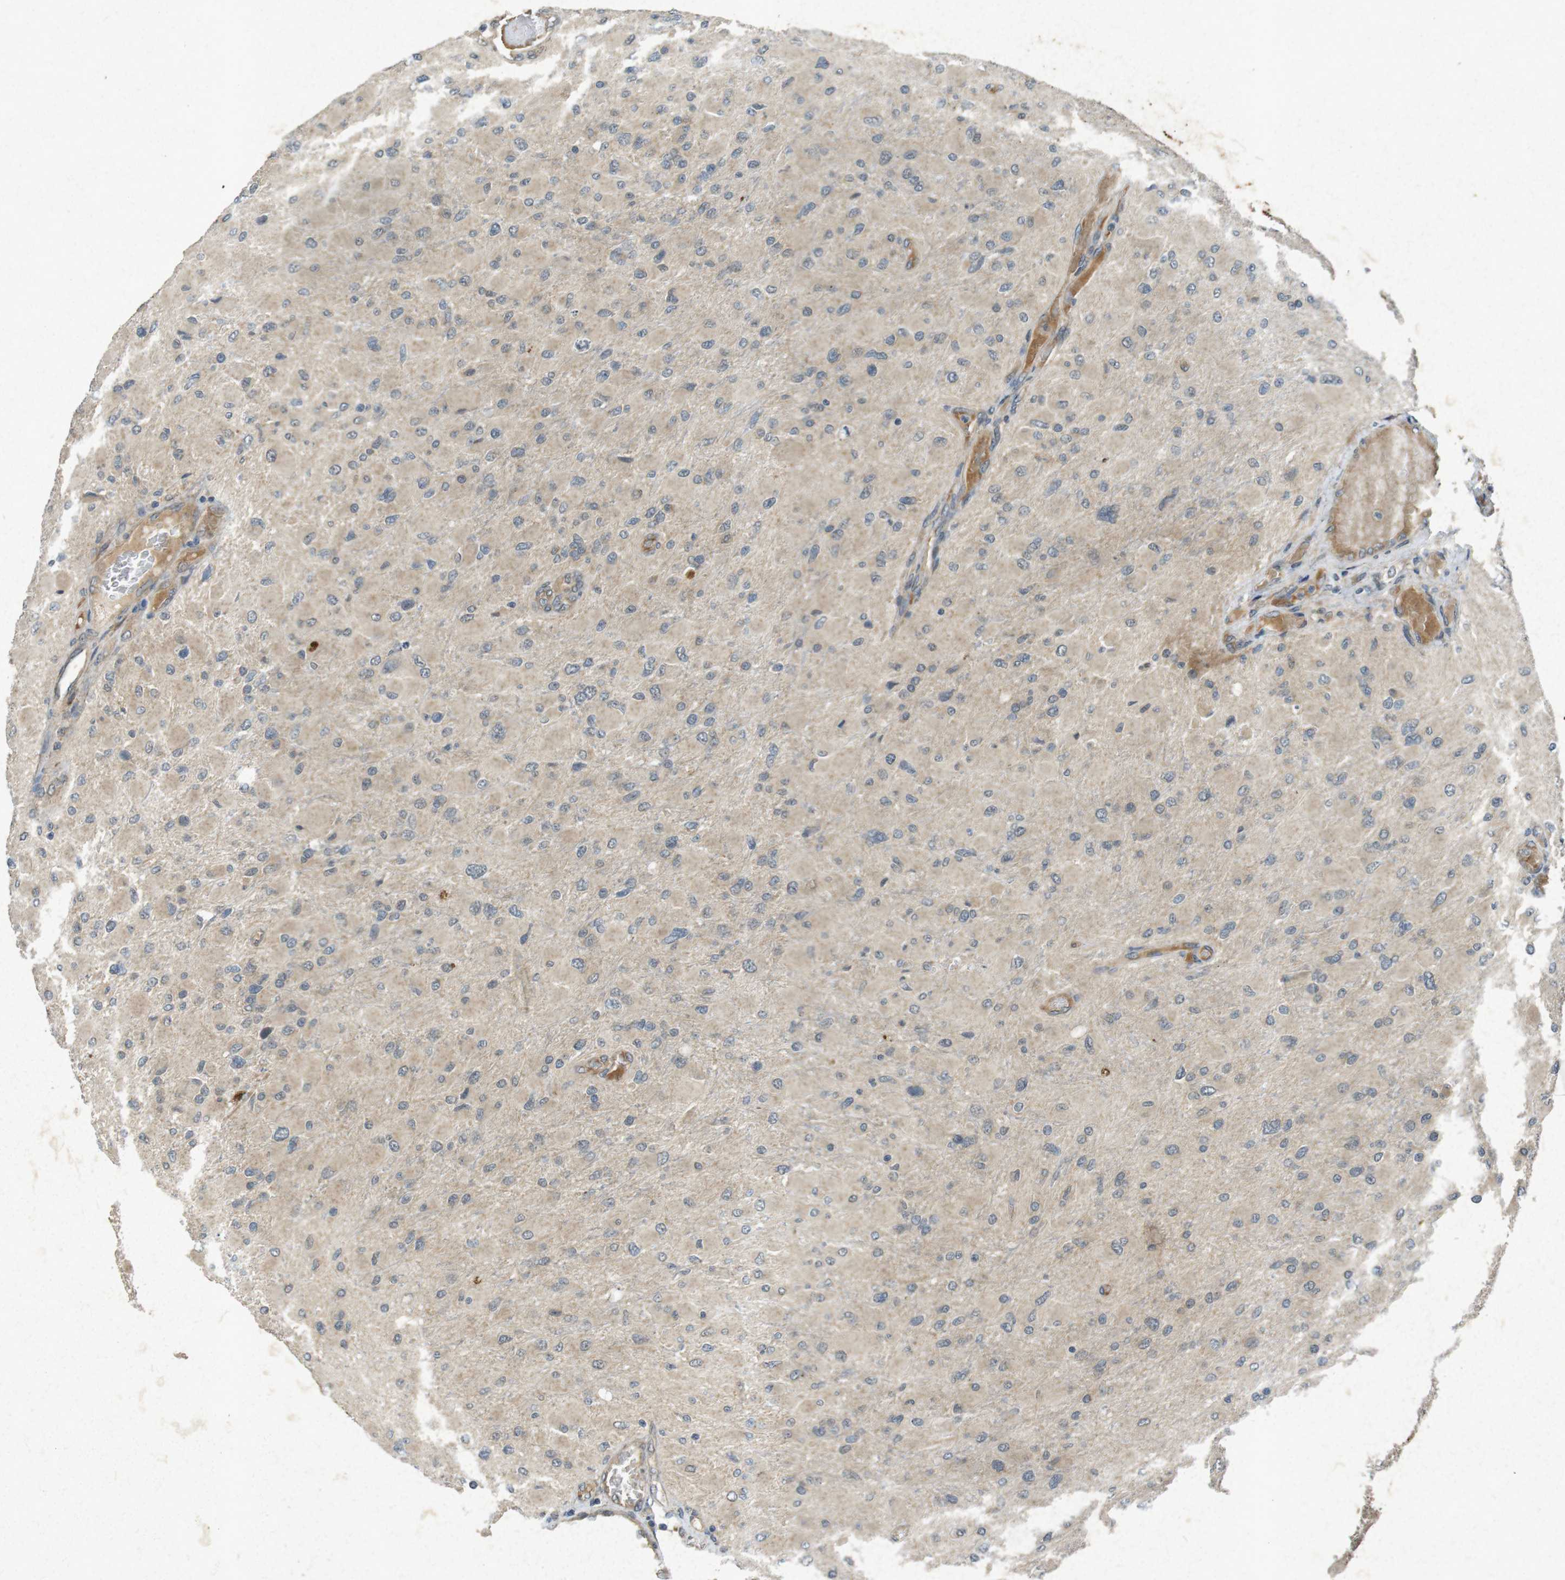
{"staining": {"intensity": "negative", "quantity": "none", "location": "none"}, "tissue": "glioma", "cell_type": "Tumor cells", "image_type": "cancer", "snomed": [{"axis": "morphology", "description": "Glioma, malignant, High grade"}, {"axis": "topography", "description": "Cerebral cortex"}], "caption": "Tumor cells show no significant protein staining in glioma.", "gene": "FLCN", "patient": {"sex": "female", "age": 36}}